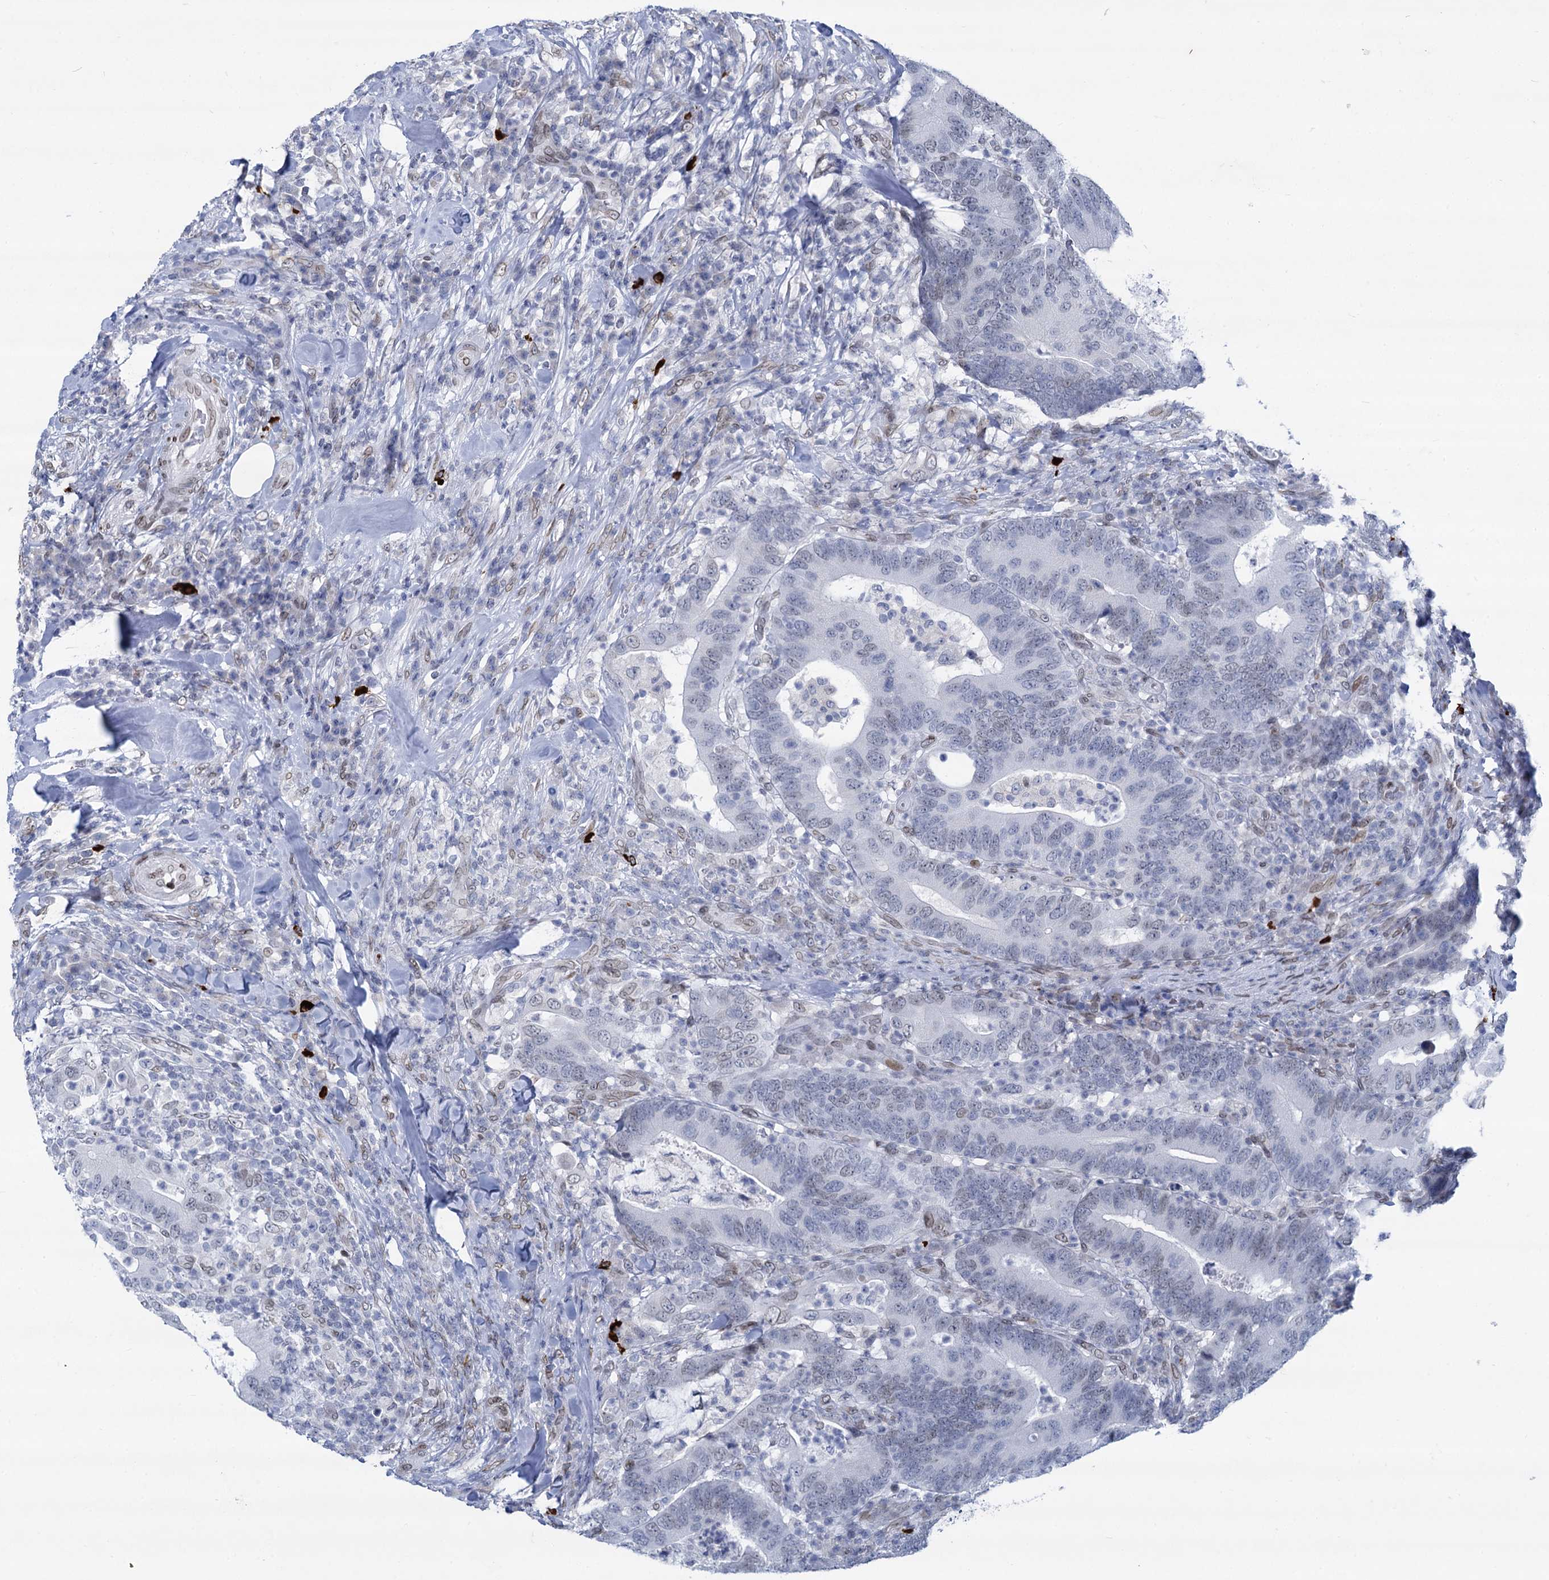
{"staining": {"intensity": "weak", "quantity": "<25%", "location": "nuclear"}, "tissue": "colorectal cancer", "cell_type": "Tumor cells", "image_type": "cancer", "snomed": [{"axis": "morphology", "description": "Adenocarcinoma, NOS"}, {"axis": "topography", "description": "Colon"}], "caption": "Human colorectal adenocarcinoma stained for a protein using immunohistochemistry (IHC) reveals no staining in tumor cells.", "gene": "PRSS35", "patient": {"sex": "female", "age": 66}}